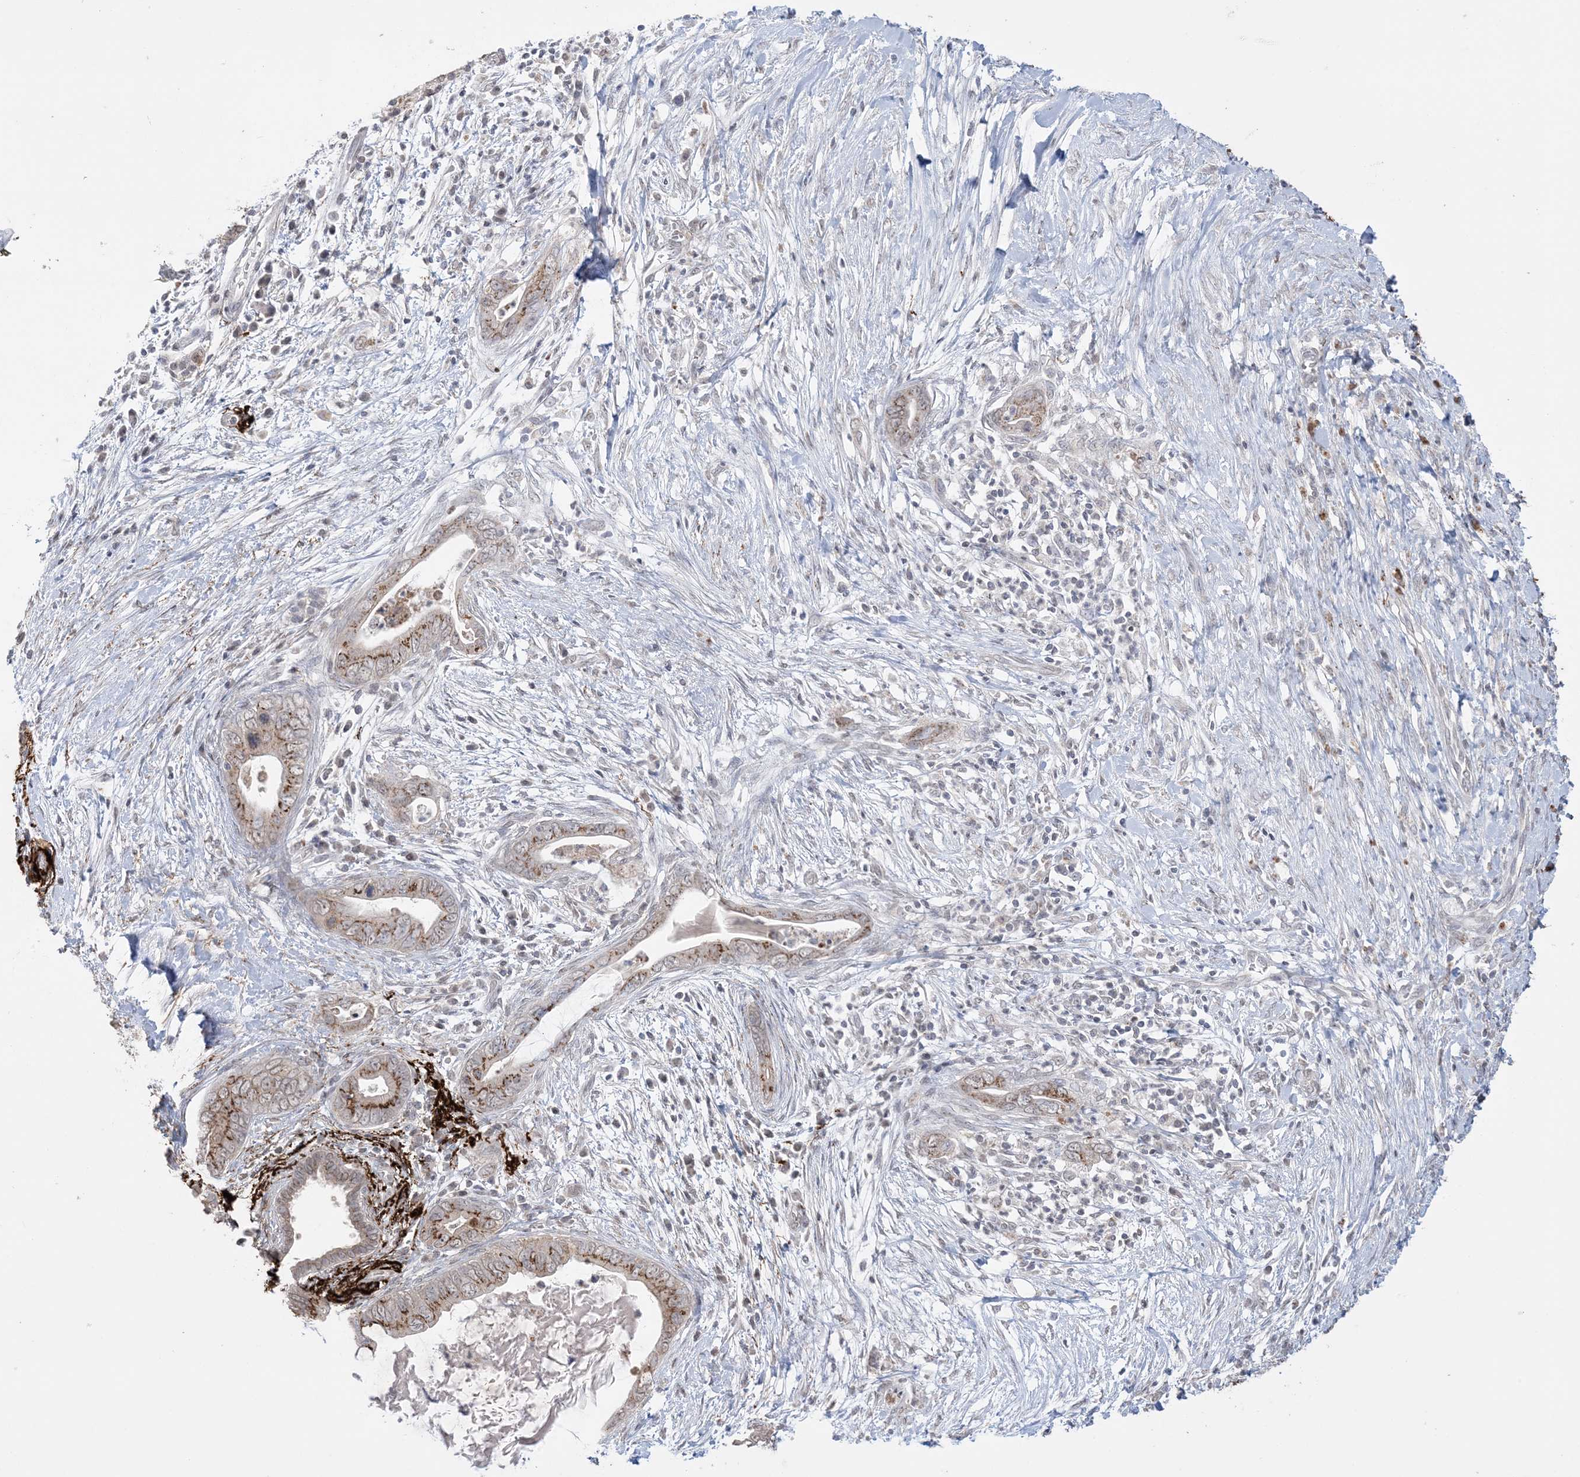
{"staining": {"intensity": "moderate", "quantity": ">75%", "location": "cytoplasmic/membranous"}, "tissue": "pancreatic cancer", "cell_type": "Tumor cells", "image_type": "cancer", "snomed": [{"axis": "morphology", "description": "Adenocarcinoma, NOS"}, {"axis": "topography", "description": "Pancreas"}], "caption": "Adenocarcinoma (pancreatic) was stained to show a protein in brown. There is medium levels of moderate cytoplasmic/membranous staining in approximately >75% of tumor cells.", "gene": "XRN1", "patient": {"sex": "male", "age": 75}}